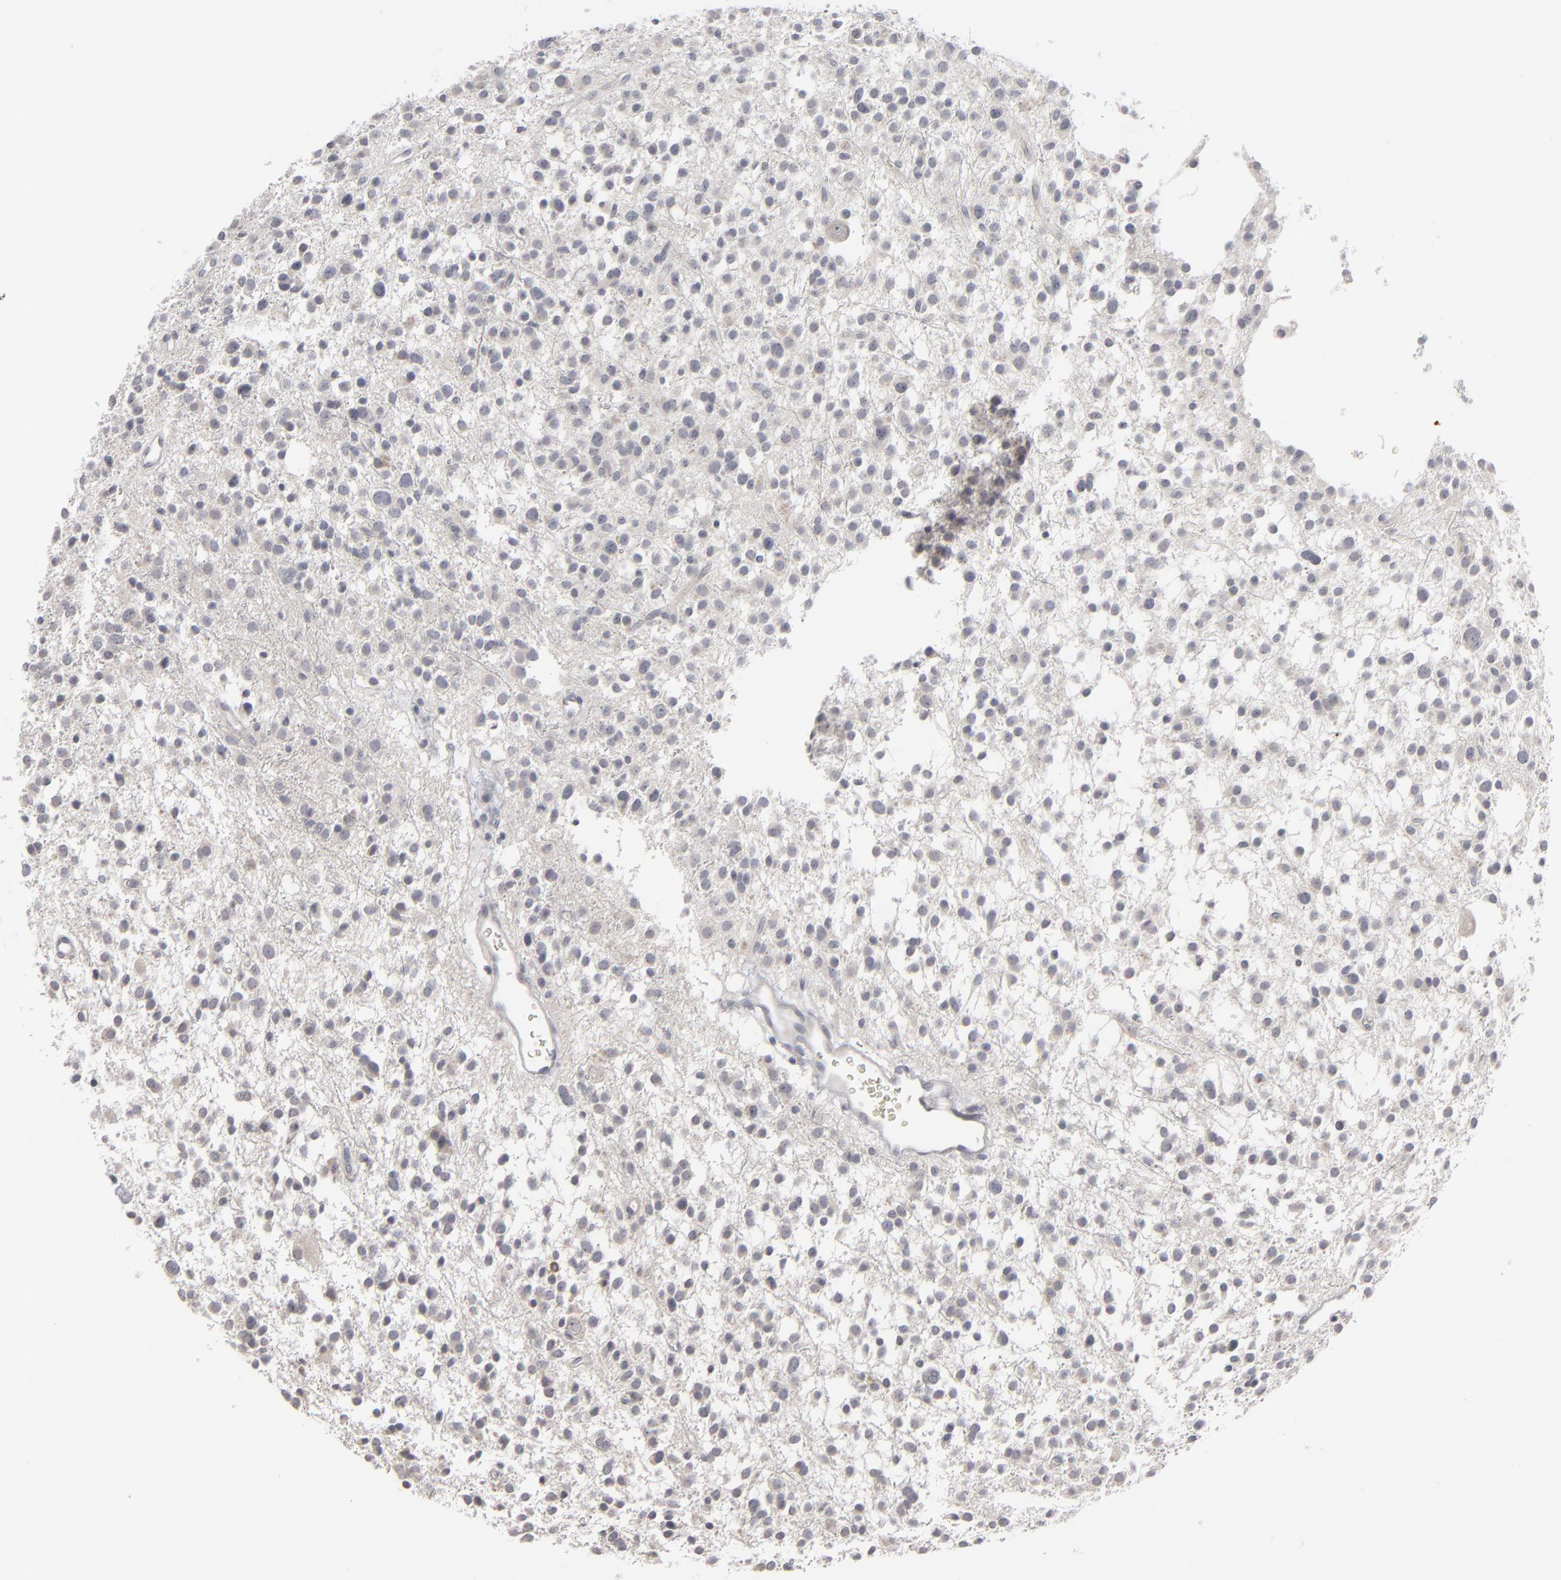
{"staining": {"intensity": "negative", "quantity": "none", "location": "none"}, "tissue": "glioma", "cell_type": "Tumor cells", "image_type": "cancer", "snomed": [{"axis": "morphology", "description": "Glioma, malignant, Low grade"}, {"axis": "topography", "description": "Brain"}], "caption": "The micrograph shows no staining of tumor cells in low-grade glioma (malignant).", "gene": "KIAA1210", "patient": {"sex": "female", "age": 36}}